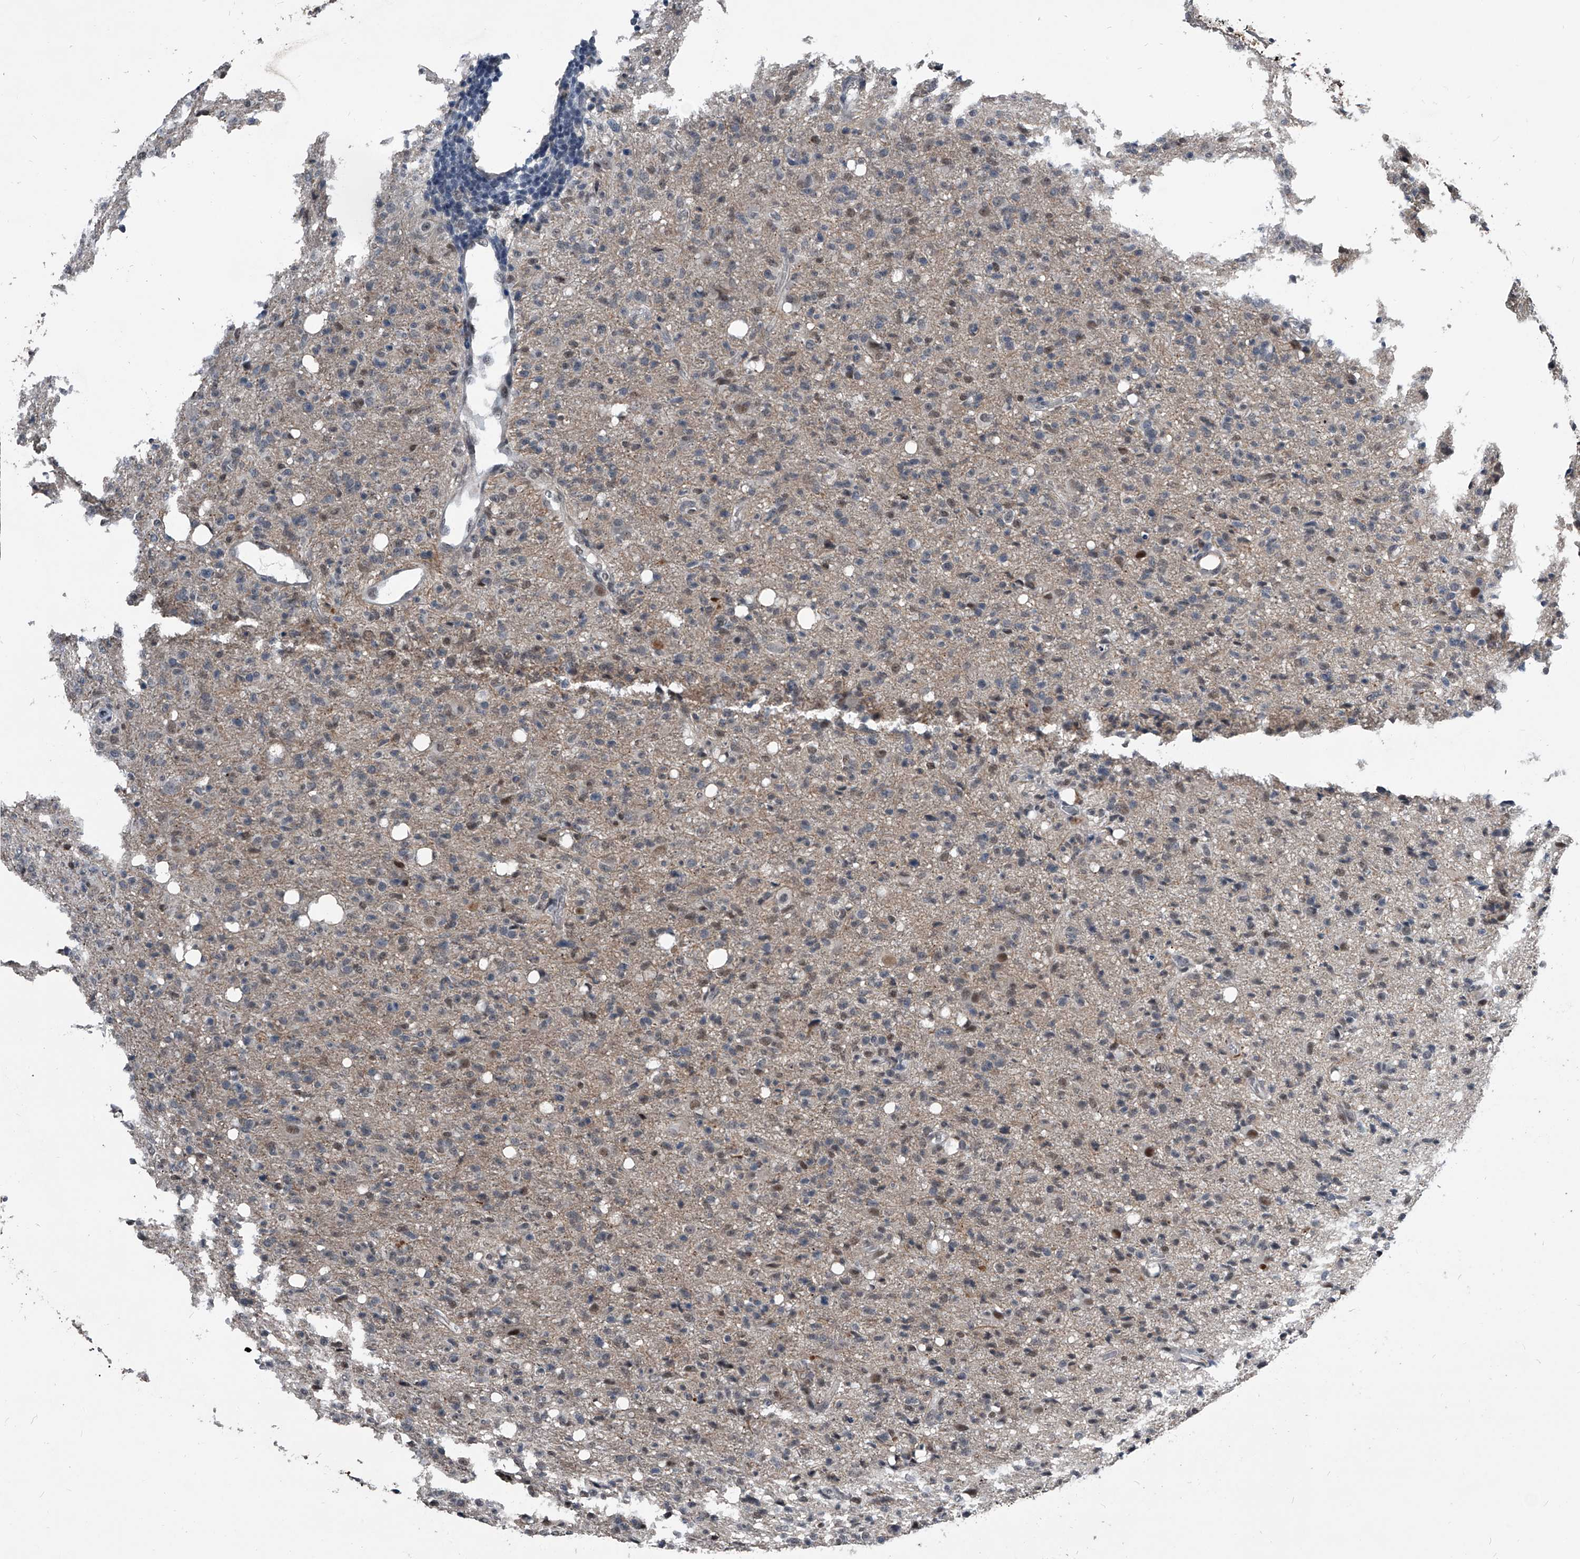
{"staining": {"intensity": "weak", "quantity": "<25%", "location": "nuclear"}, "tissue": "glioma", "cell_type": "Tumor cells", "image_type": "cancer", "snomed": [{"axis": "morphology", "description": "Glioma, malignant, High grade"}, {"axis": "topography", "description": "Brain"}], "caption": "Immunohistochemical staining of glioma demonstrates no significant expression in tumor cells.", "gene": "MEN1", "patient": {"sex": "female", "age": 57}}